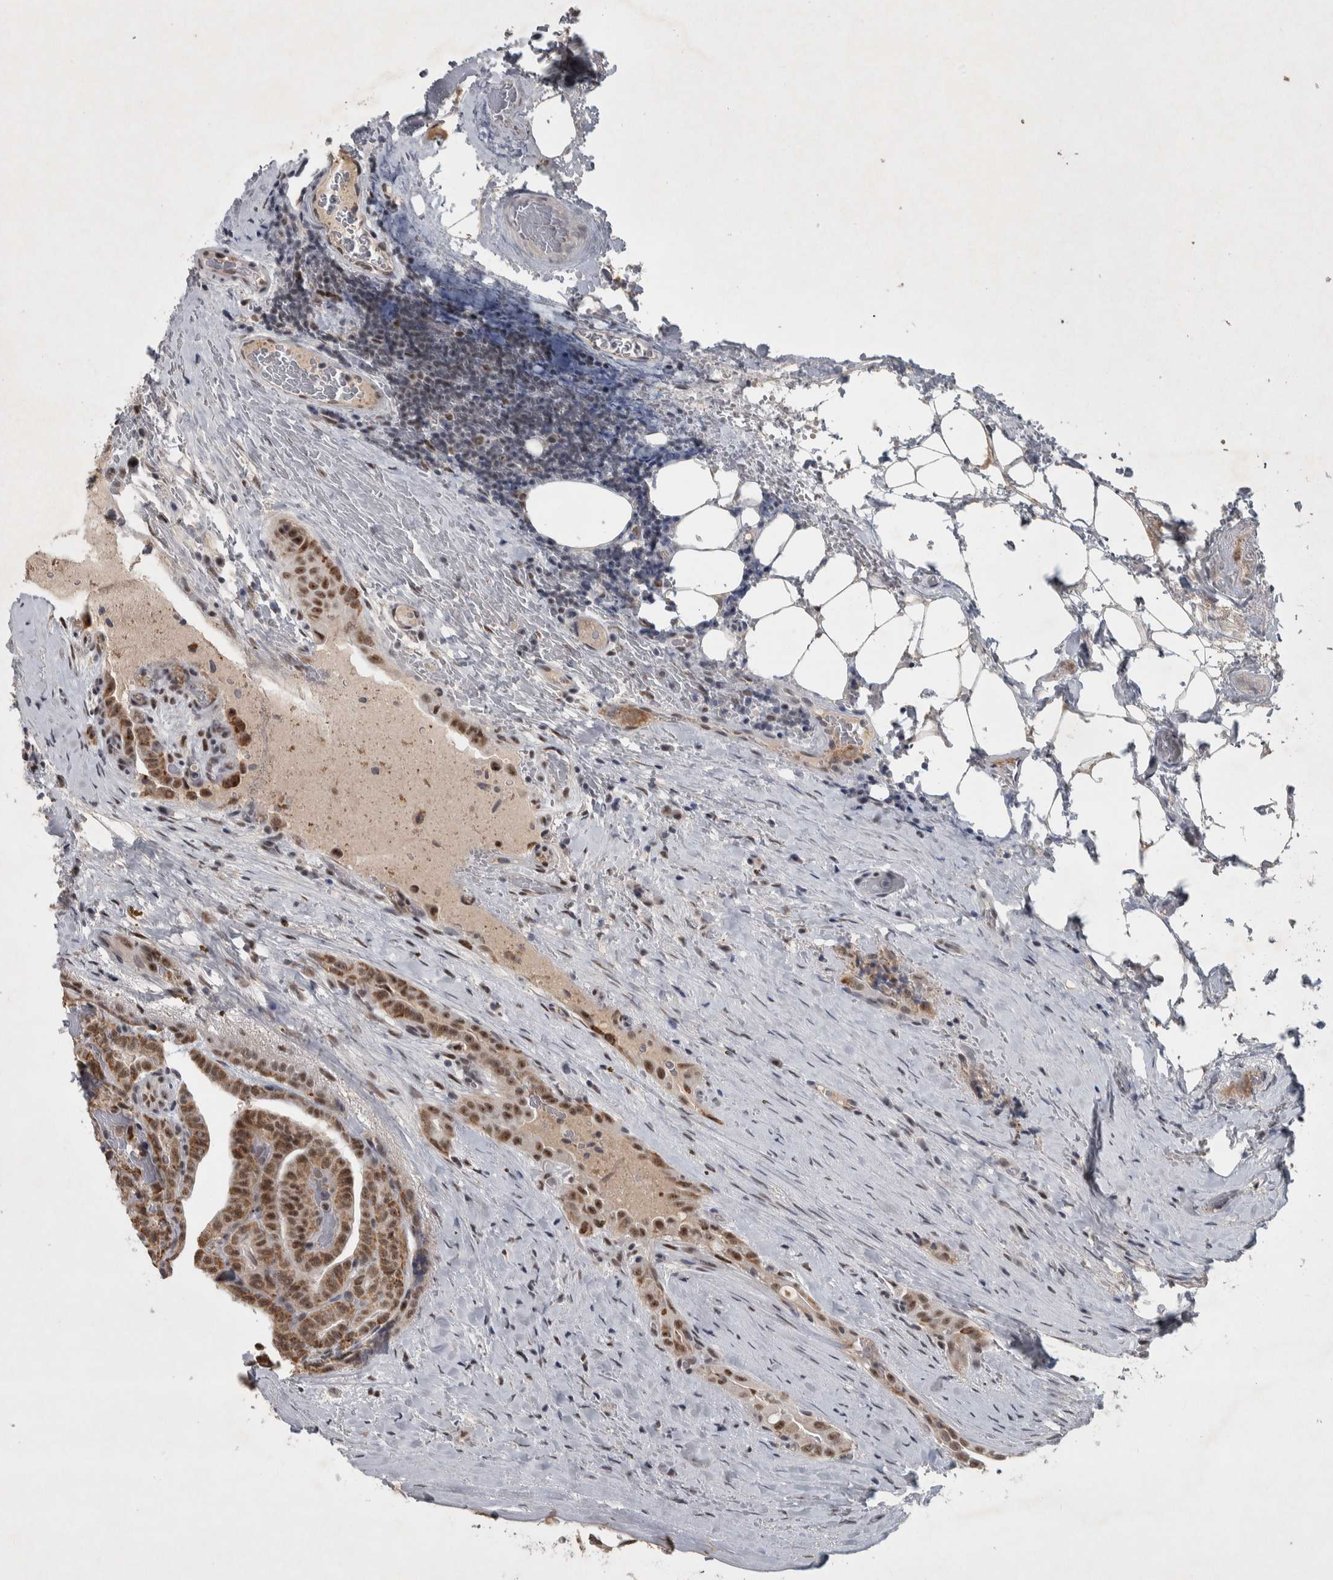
{"staining": {"intensity": "moderate", "quantity": ">75%", "location": "cytoplasmic/membranous,nuclear"}, "tissue": "thyroid cancer", "cell_type": "Tumor cells", "image_type": "cancer", "snomed": [{"axis": "morphology", "description": "Papillary adenocarcinoma, NOS"}, {"axis": "topography", "description": "Thyroid gland"}], "caption": "Protein staining by immunohistochemistry (IHC) exhibits moderate cytoplasmic/membranous and nuclear staining in approximately >75% of tumor cells in thyroid cancer (papillary adenocarcinoma). The protein of interest is shown in brown color, while the nuclei are stained blue.", "gene": "DDX42", "patient": {"sex": "male", "age": 77}}